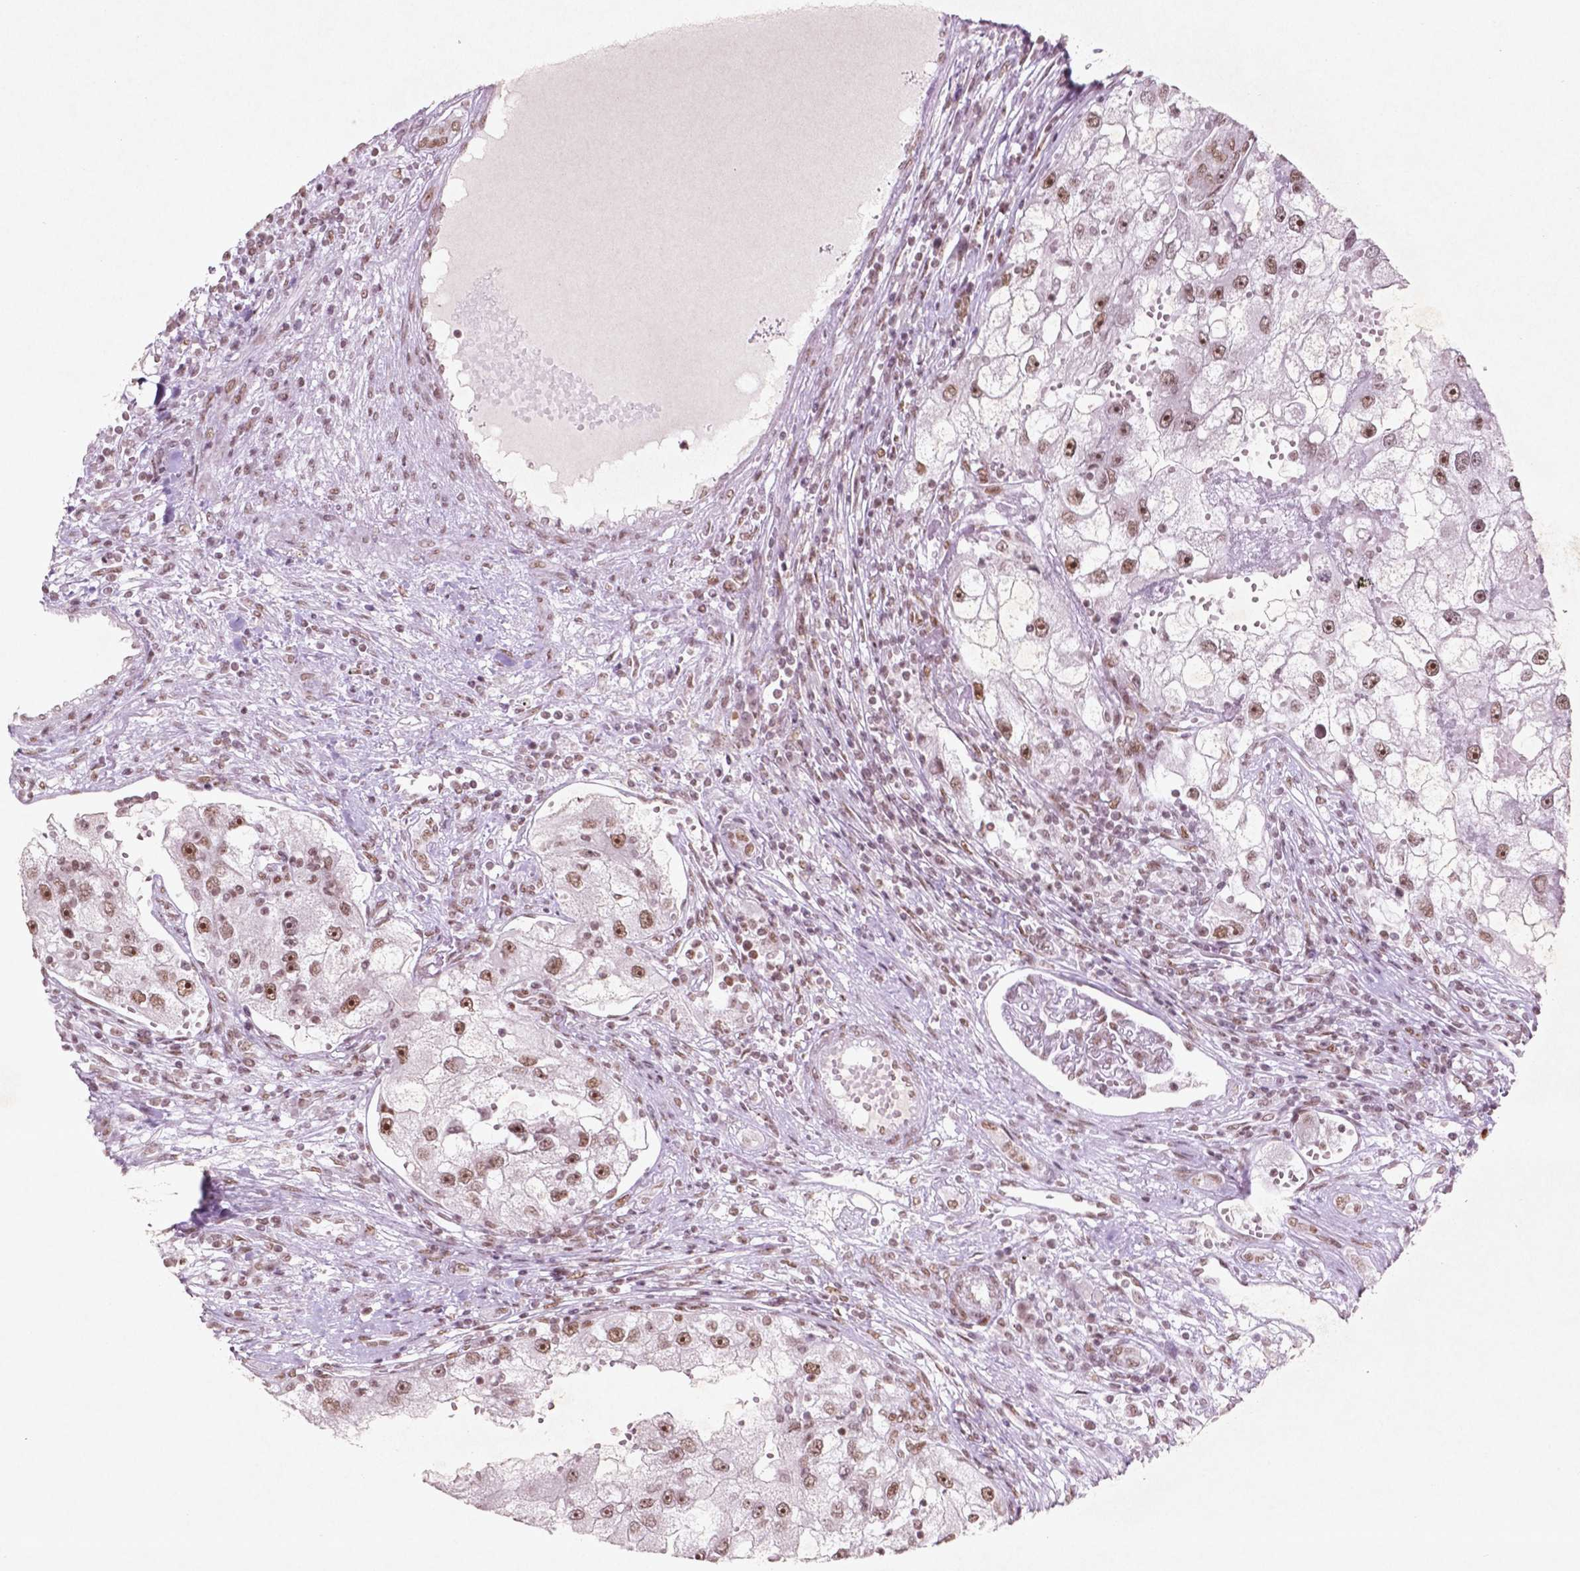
{"staining": {"intensity": "moderate", "quantity": ">75%", "location": "nuclear"}, "tissue": "renal cancer", "cell_type": "Tumor cells", "image_type": "cancer", "snomed": [{"axis": "morphology", "description": "Adenocarcinoma, NOS"}, {"axis": "topography", "description": "Kidney"}], "caption": "Tumor cells demonstrate medium levels of moderate nuclear positivity in approximately >75% of cells in renal cancer (adenocarcinoma).", "gene": "HMG20B", "patient": {"sex": "male", "age": 63}}